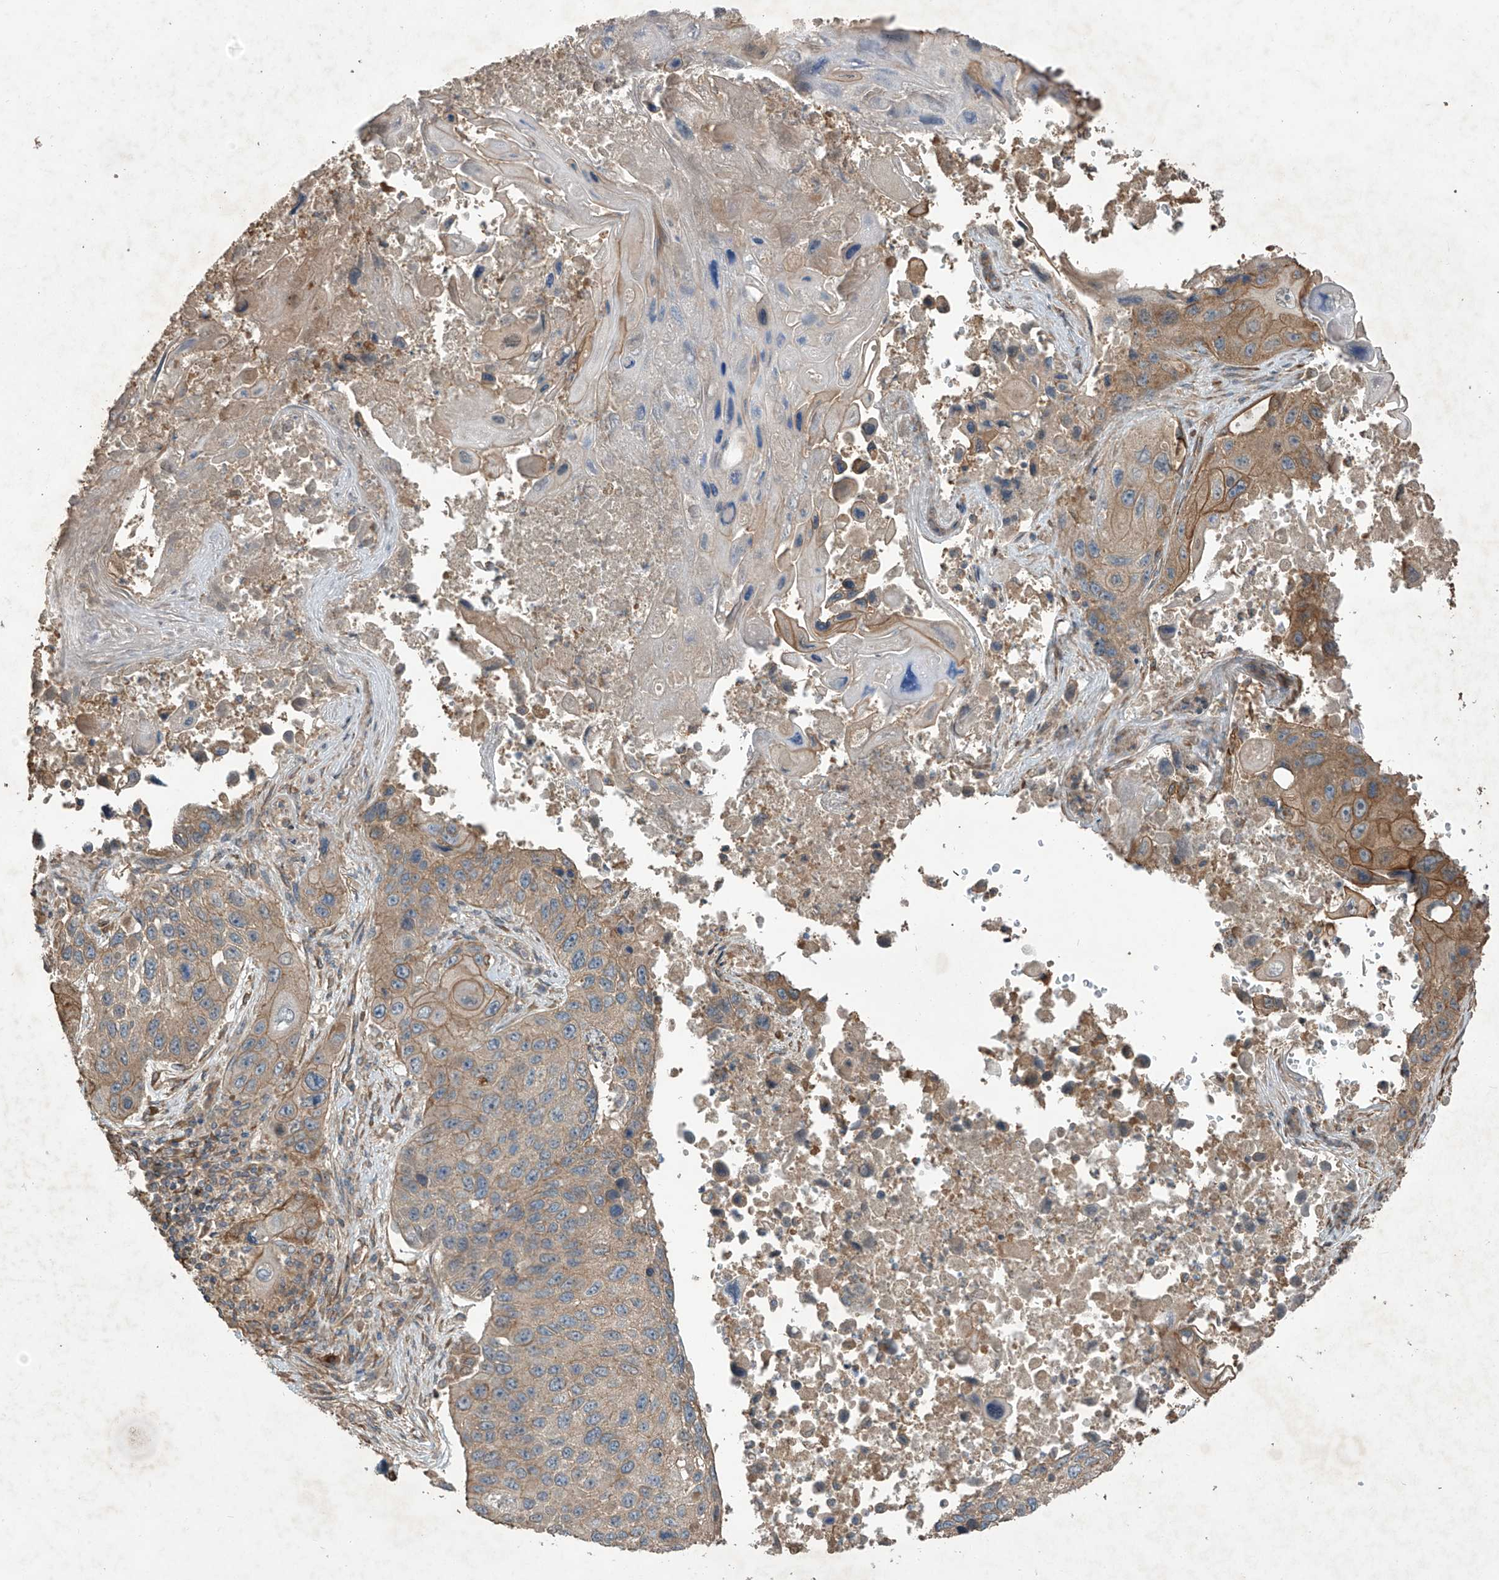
{"staining": {"intensity": "moderate", "quantity": "25%-75%", "location": "cytoplasmic/membranous"}, "tissue": "lung cancer", "cell_type": "Tumor cells", "image_type": "cancer", "snomed": [{"axis": "morphology", "description": "Squamous cell carcinoma, NOS"}, {"axis": "topography", "description": "Lung"}], "caption": "Immunohistochemical staining of lung cancer shows medium levels of moderate cytoplasmic/membranous positivity in about 25%-75% of tumor cells.", "gene": "AGBL5", "patient": {"sex": "male", "age": 61}}